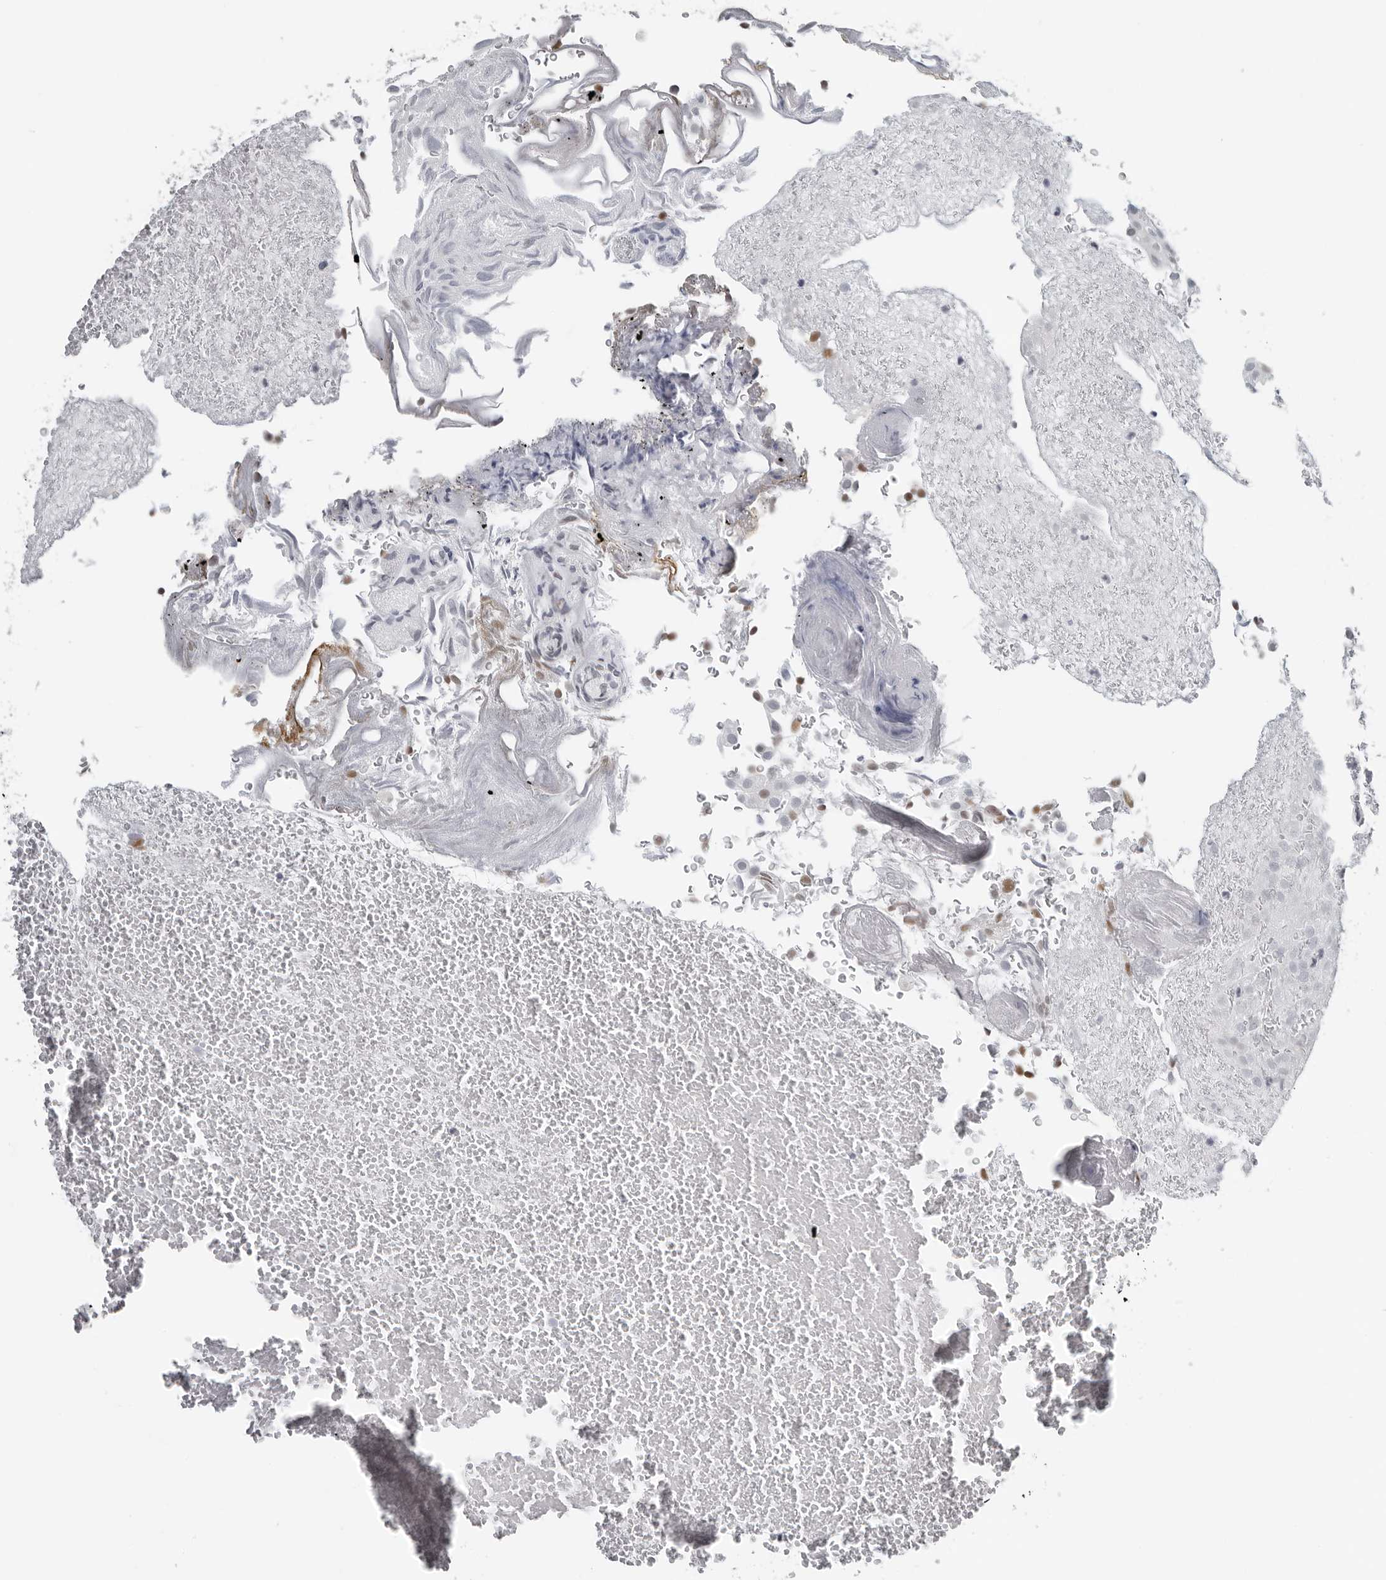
{"staining": {"intensity": "moderate", "quantity": "<25%", "location": "nuclear"}, "tissue": "urothelial cancer", "cell_type": "Tumor cells", "image_type": "cancer", "snomed": [{"axis": "morphology", "description": "Urothelial carcinoma, Low grade"}, {"axis": "topography", "description": "Urinary bladder"}], "caption": "DAB immunohistochemical staining of human urothelial cancer reveals moderate nuclear protein expression in approximately <25% of tumor cells.", "gene": "PPP1R42", "patient": {"sex": "male", "age": 78}}